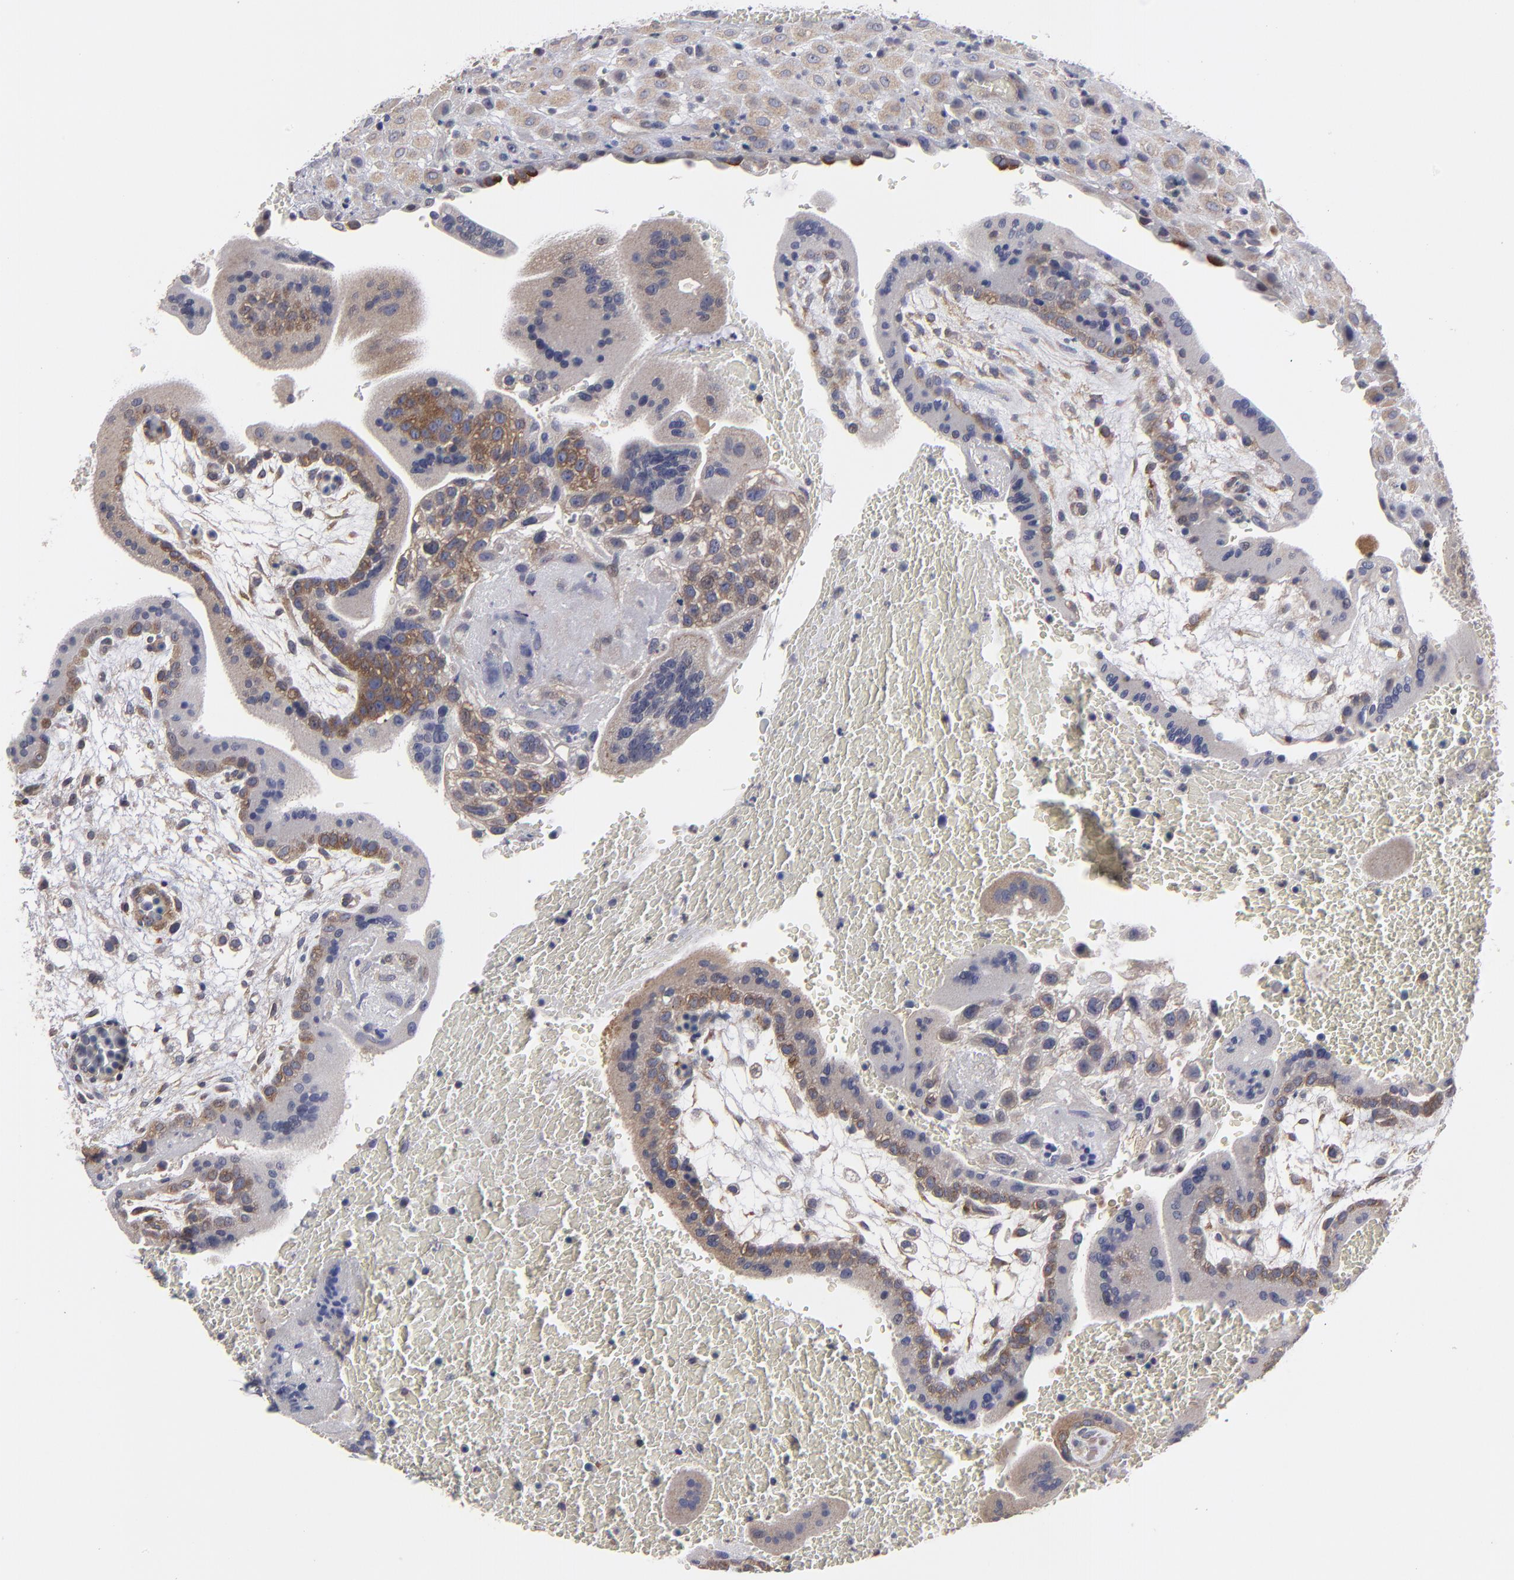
{"staining": {"intensity": "moderate", "quantity": ">75%", "location": "cytoplasmic/membranous"}, "tissue": "placenta", "cell_type": "Decidual cells", "image_type": "normal", "snomed": [{"axis": "morphology", "description": "Normal tissue, NOS"}, {"axis": "topography", "description": "Placenta"}], "caption": "High-power microscopy captured an IHC micrograph of normal placenta, revealing moderate cytoplasmic/membranous staining in approximately >75% of decidual cells.", "gene": "CEP97", "patient": {"sex": "female", "age": 35}}